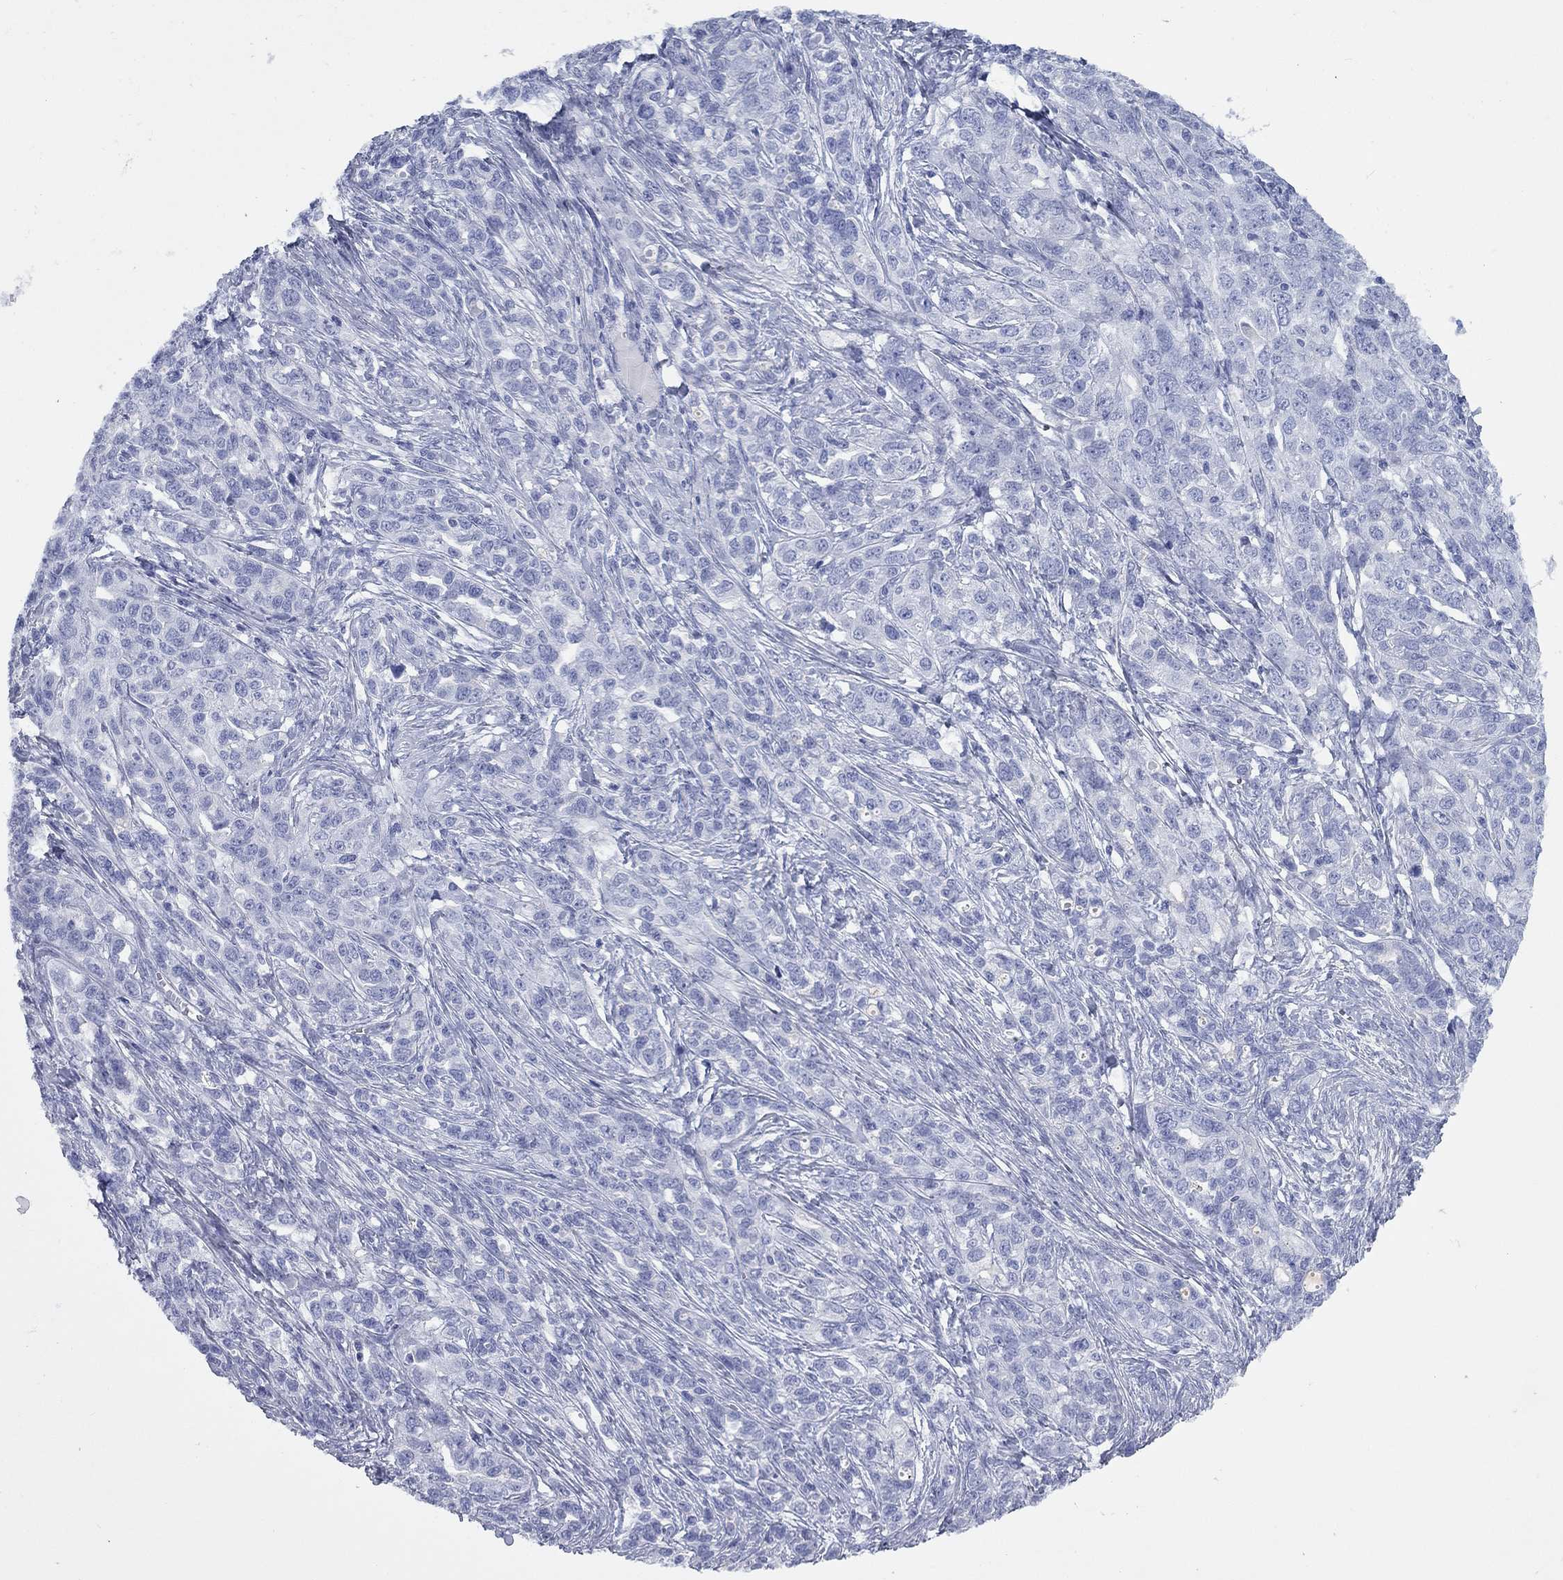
{"staining": {"intensity": "negative", "quantity": "none", "location": "none"}, "tissue": "ovarian cancer", "cell_type": "Tumor cells", "image_type": "cancer", "snomed": [{"axis": "morphology", "description": "Cystadenocarcinoma, serous, NOS"}, {"axis": "topography", "description": "Ovary"}], "caption": "Ovarian cancer (serous cystadenocarcinoma) stained for a protein using immunohistochemistry (IHC) shows no expression tumor cells.", "gene": "CCNA1", "patient": {"sex": "female", "age": 71}}